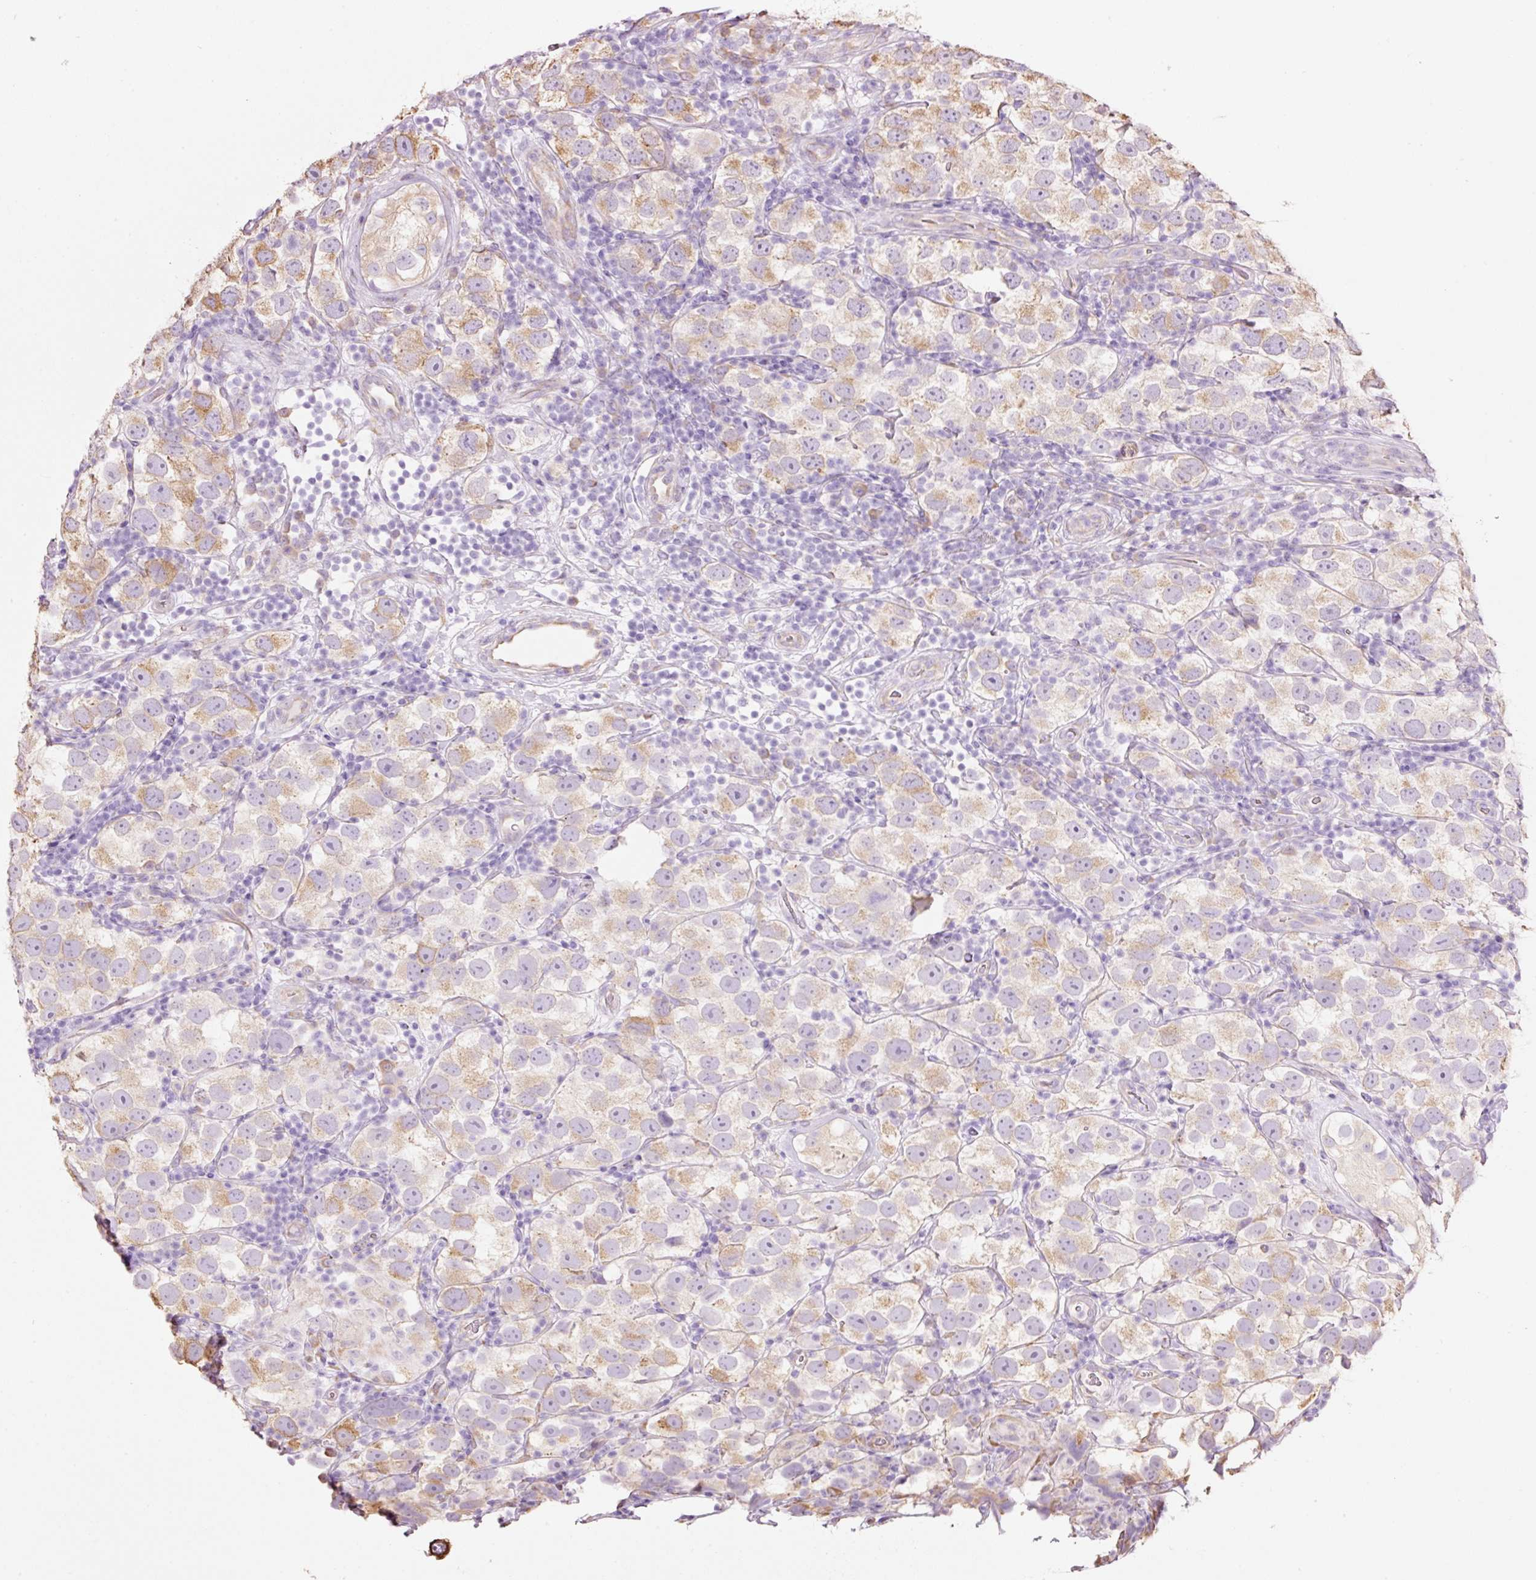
{"staining": {"intensity": "moderate", "quantity": ">75%", "location": "cytoplasmic/membranous"}, "tissue": "testis cancer", "cell_type": "Tumor cells", "image_type": "cancer", "snomed": [{"axis": "morphology", "description": "Seminoma, NOS"}, {"axis": "topography", "description": "Testis"}], "caption": "A high-resolution image shows immunohistochemistry (IHC) staining of testis seminoma, which shows moderate cytoplasmic/membranous staining in about >75% of tumor cells. The staining is performed using DAB brown chromogen to label protein expression. The nuclei are counter-stained blue using hematoxylin.", "gene": "GCG", "patient": {"sex": "male", "age": 26}}